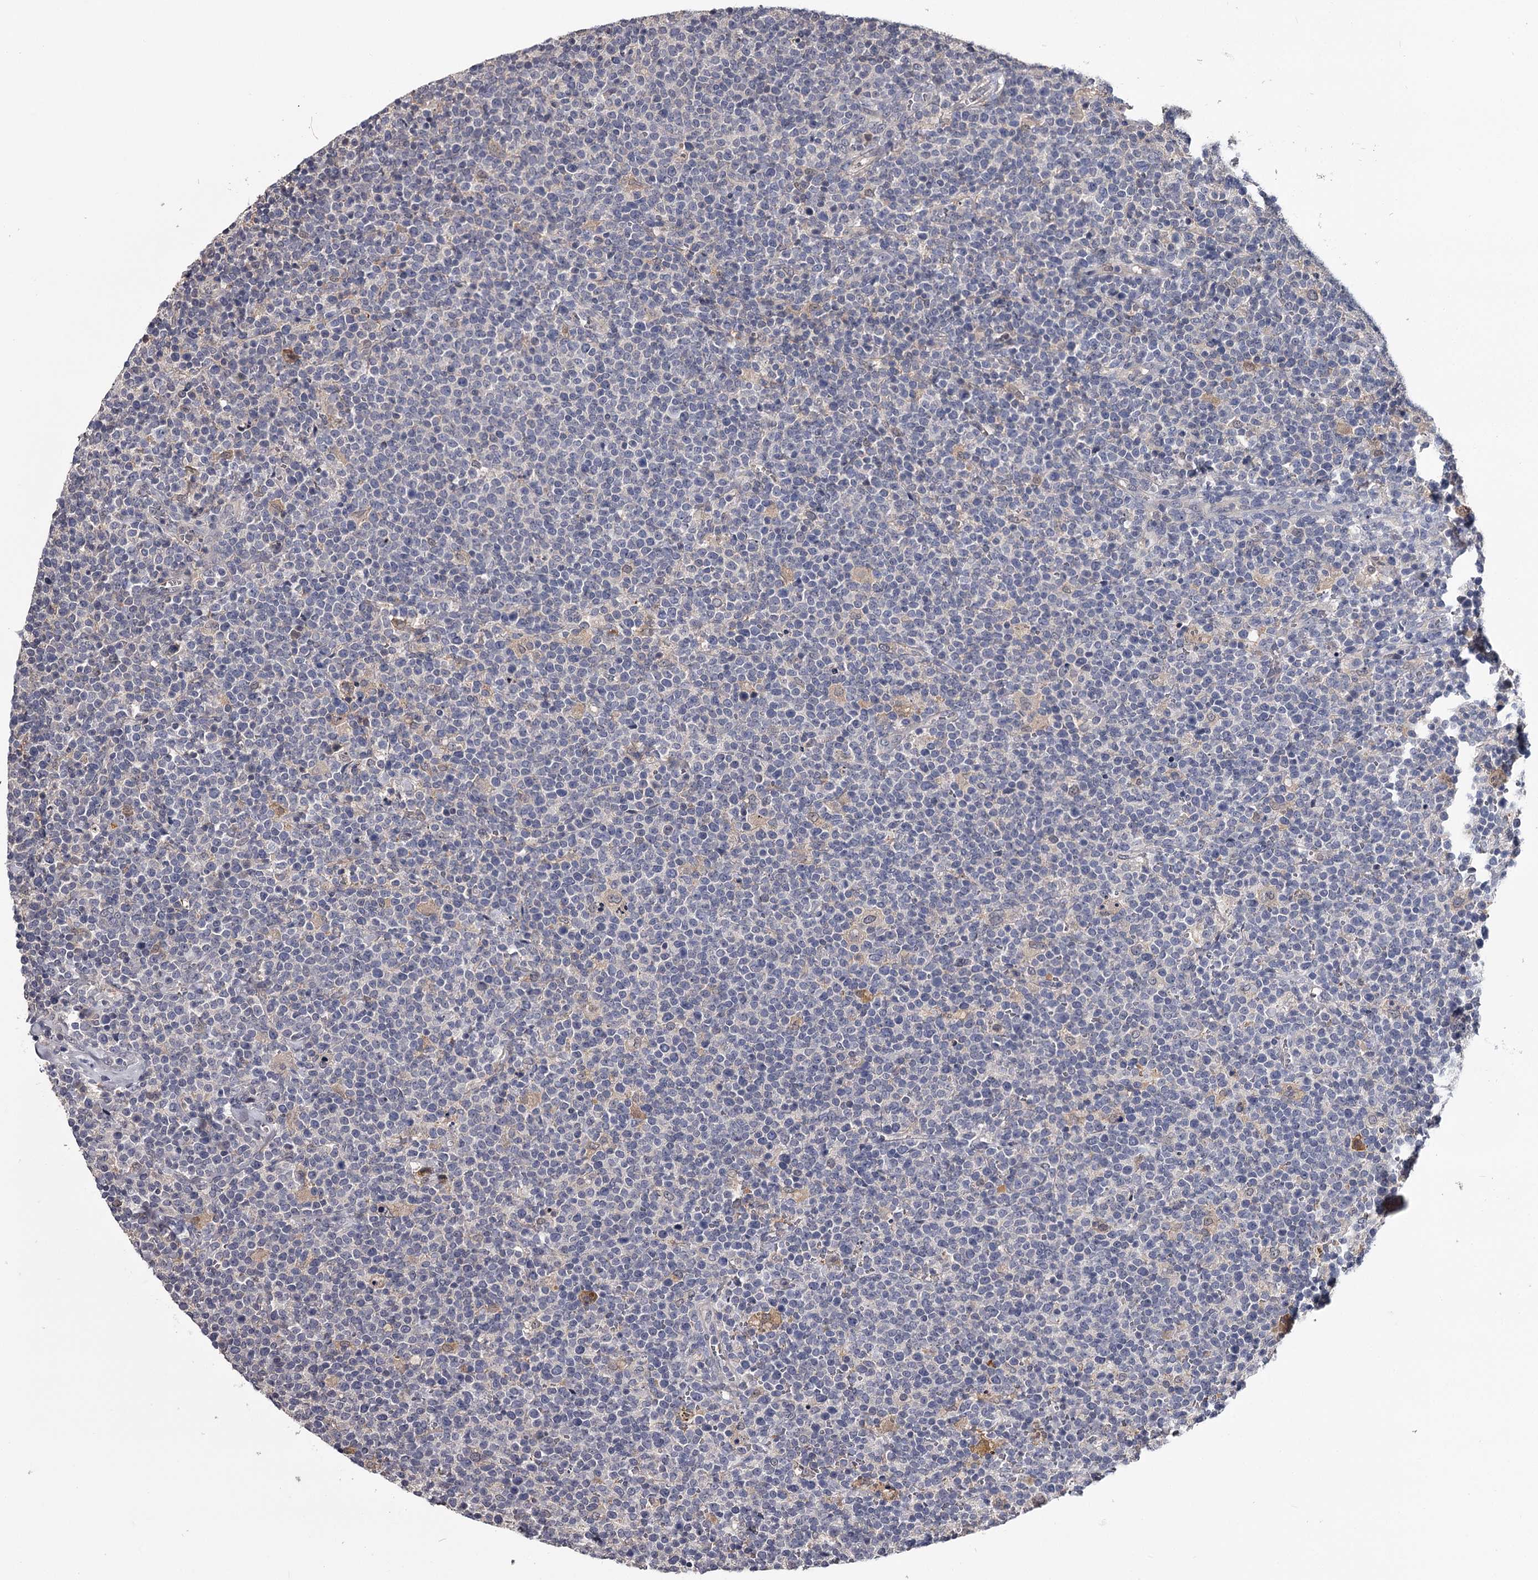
{"staining": {"intensity": "negative", "quantity": "none", "location": "none"}, "tissue": "lymphoma", "cell_type": "Tumor cells", "image_type": "cancer", "snomed": [{"axis": "morphology", "description": "Malignant lymphoma, non-Hodgkin's type, High grade"}, {"axis": "topography", "description": "Lymph node"}], "caption": "Tumor cells are negative for protein expression in human lymphoma.", "gene": "GSTO1", "patient": {"sex": "male", "age": 61}}